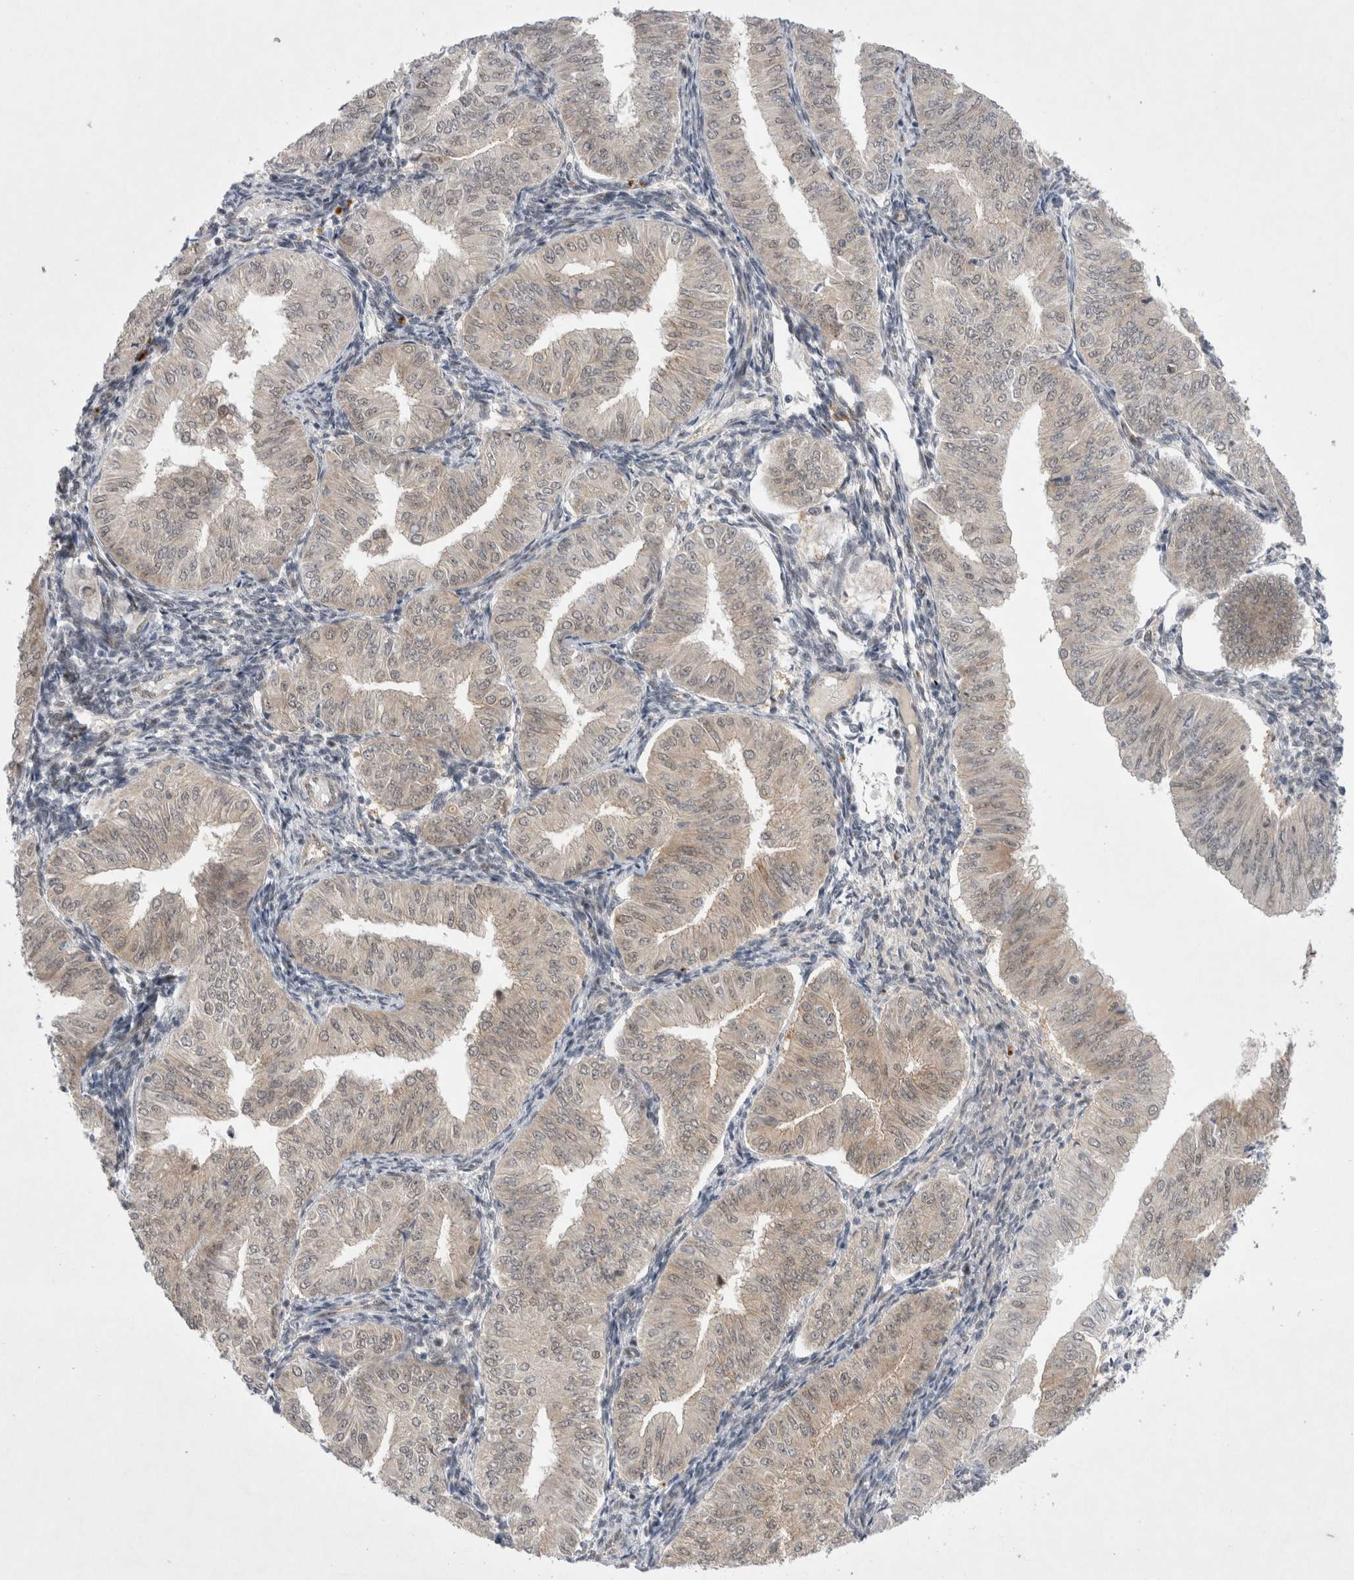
{"staining": {"intensity": "weak", "quantity": "<25%", "location": "cytoplasmic/membranous,nuclear"}, "tissue": "endometrial cancer", "cell_type": "Tumor cells", "image_type": "cancer", "snomed": [{"axis": "morphology", "description": "Normal tissue, NOS"}, {"axis": "morphology", "description": "Adenocarcinoma, NOS"}, {"axis": "topography", "description": "Endometrium"}], "caption": "IHC photomicrograph of neoplastic tissue: human endometrial cancer stained with DAB (3,3'-diaminobenzidine) exhibits no significant protein positivity in tumor cells.", "gene": "WIPF2", "patient": {"sex": "female", "age": 53}}